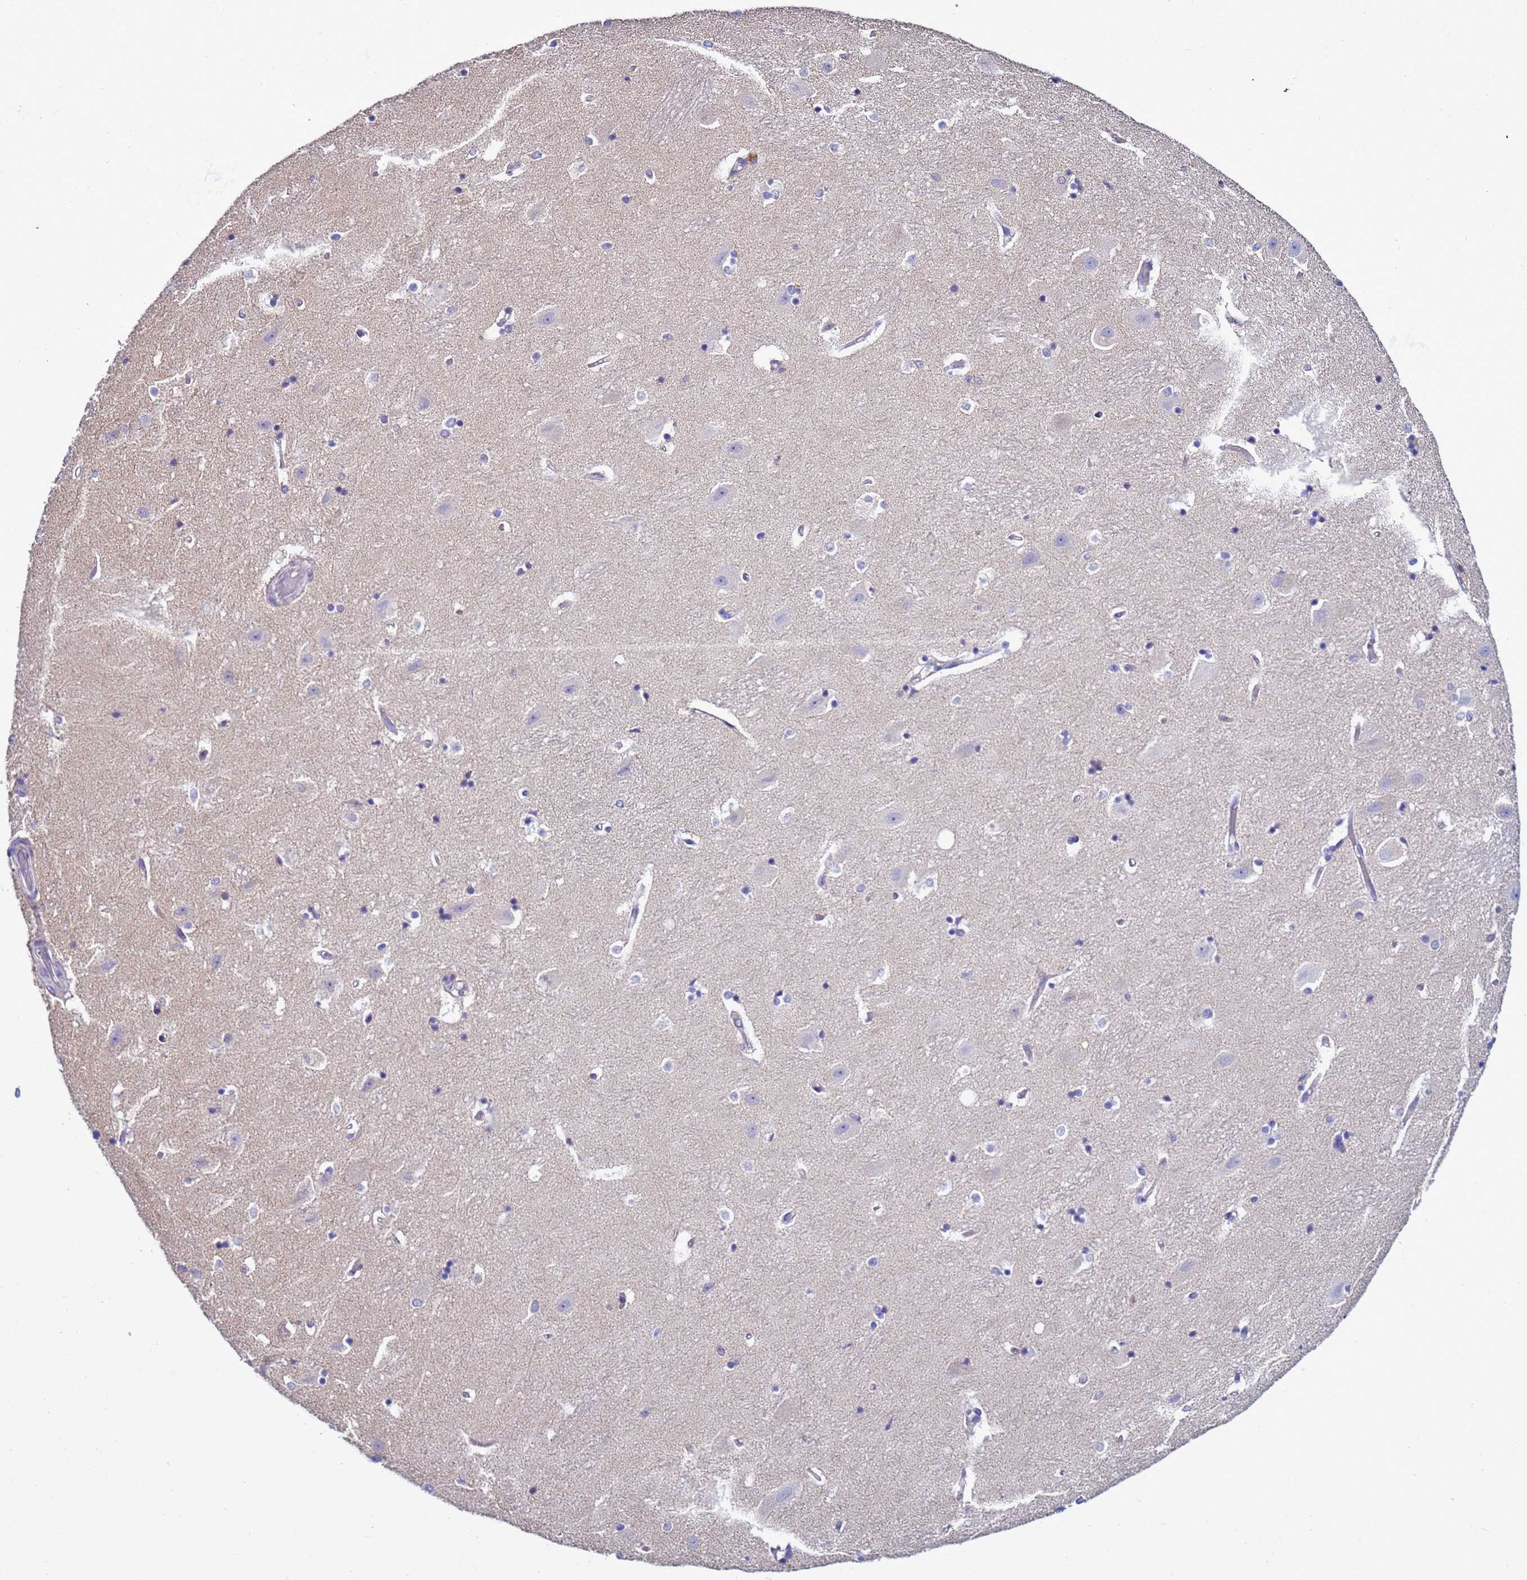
{"staining": {"intensity": "negative", "quantity": "none", "location": "none"}, "tissue": "hippocampus", "cell_type": "Glial cells", "image_type": "normal", "snomed": [{"axis": "morphology", "description": "Normal tissue, NOS"}, {"axis": "topography", "description": "Hippocampus"}], "caption": "The image demonstrates no staining of glial cells in normal hippocampus.", "gene": "NAT1", "patient": {"sex": "female", "age": 52}}